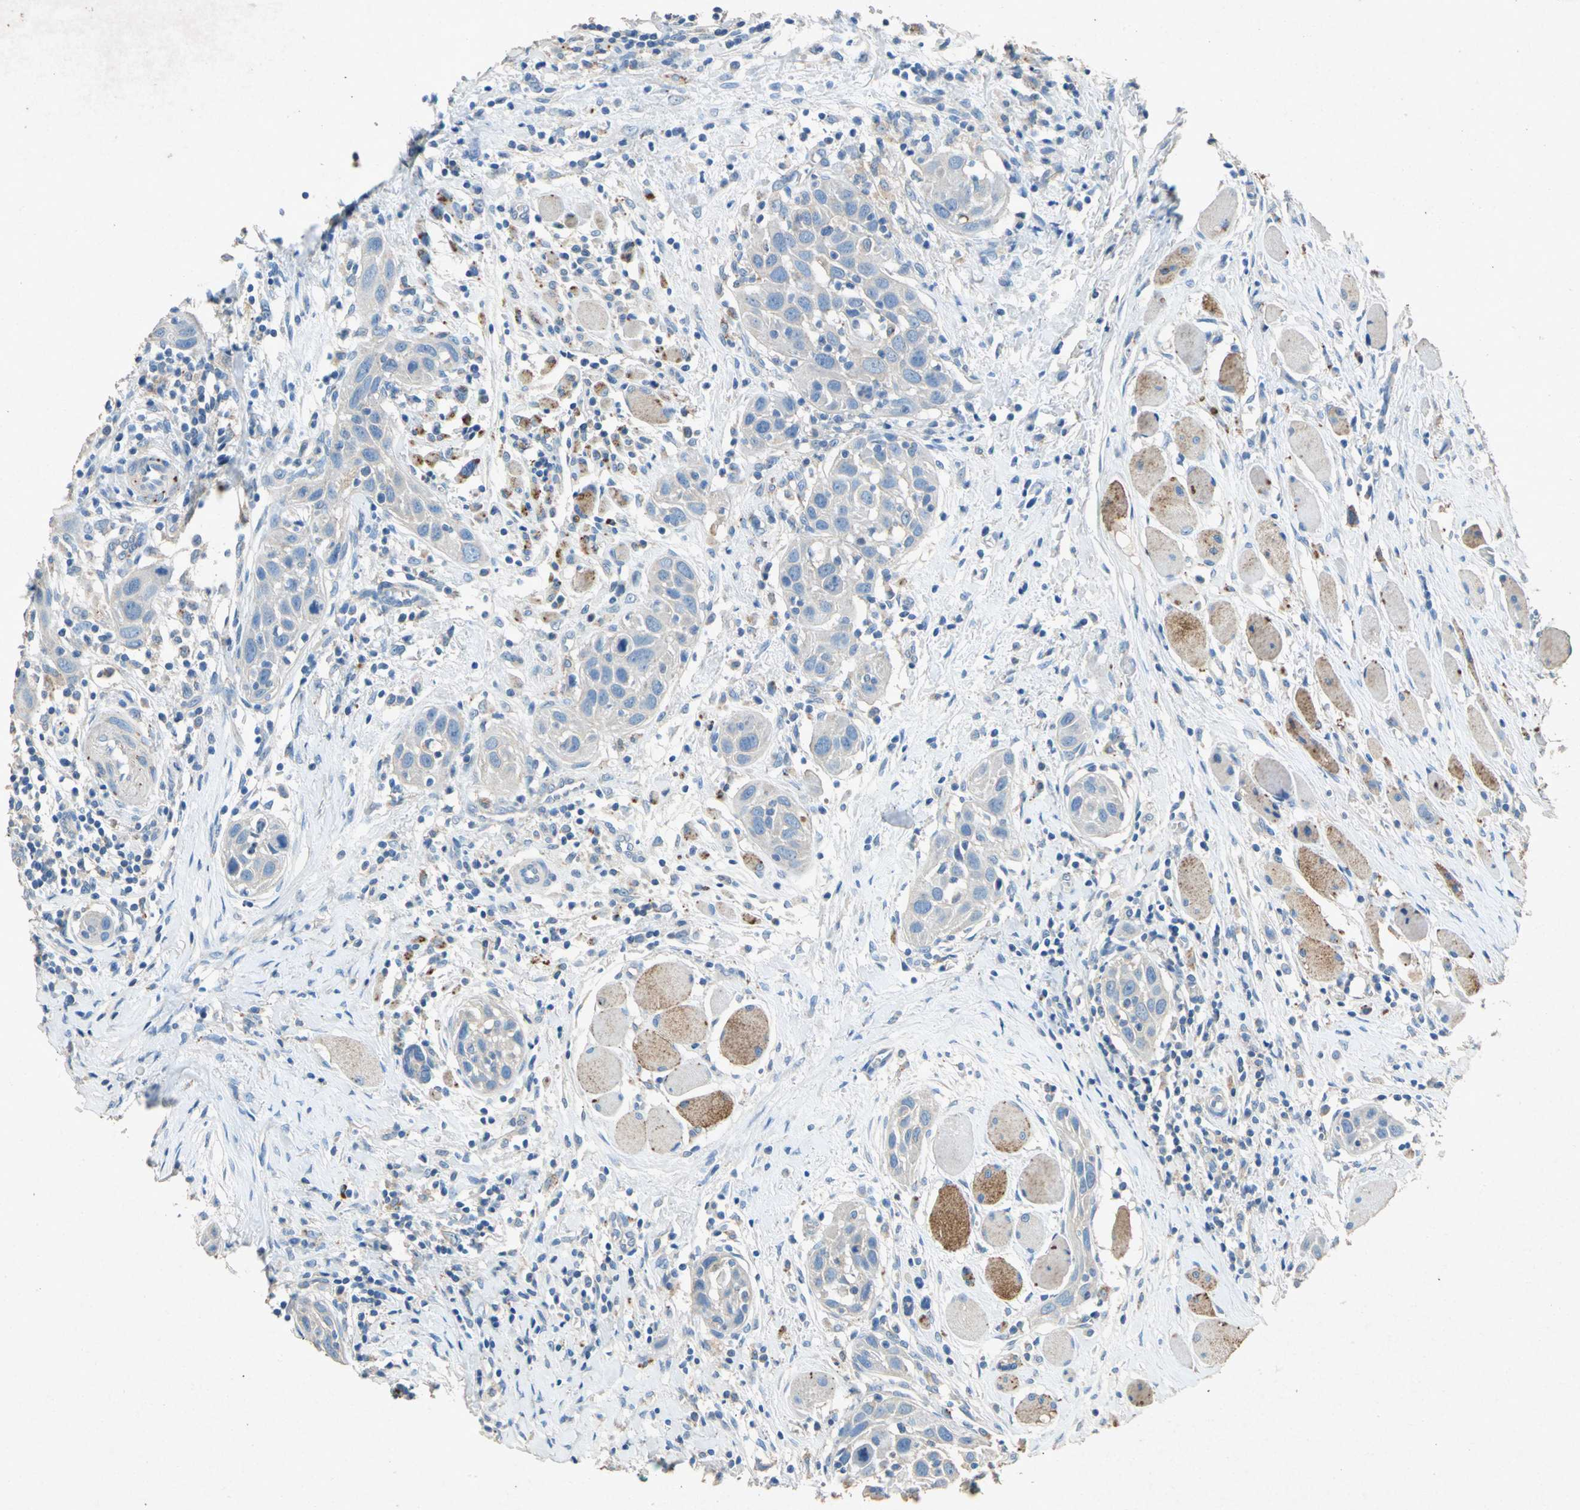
{"staining": {"intensity": "weak", "quantity": ">75%", "location": "cytoplasmic/membranous"}, "tissue": "head and neck cancer", "cell_type": "Tumor cells", "image_type": "cancer", "snomed": [{"axis": "morphology", "description": "Squamous cell carcinoma, NOS"}, {"axis": "topography", "description": "Oral tissue"}, {"axis": "topography", "description": "Head-Neck"}], "caption": "Tumor cells exhibit low levels of weak cytoplasmic/membranous staining in about >75% of cells in head and neck squamous cell carcinoma.", "gene": "ADAMTS5", "patient": {"sex": "female", "age": 50}}